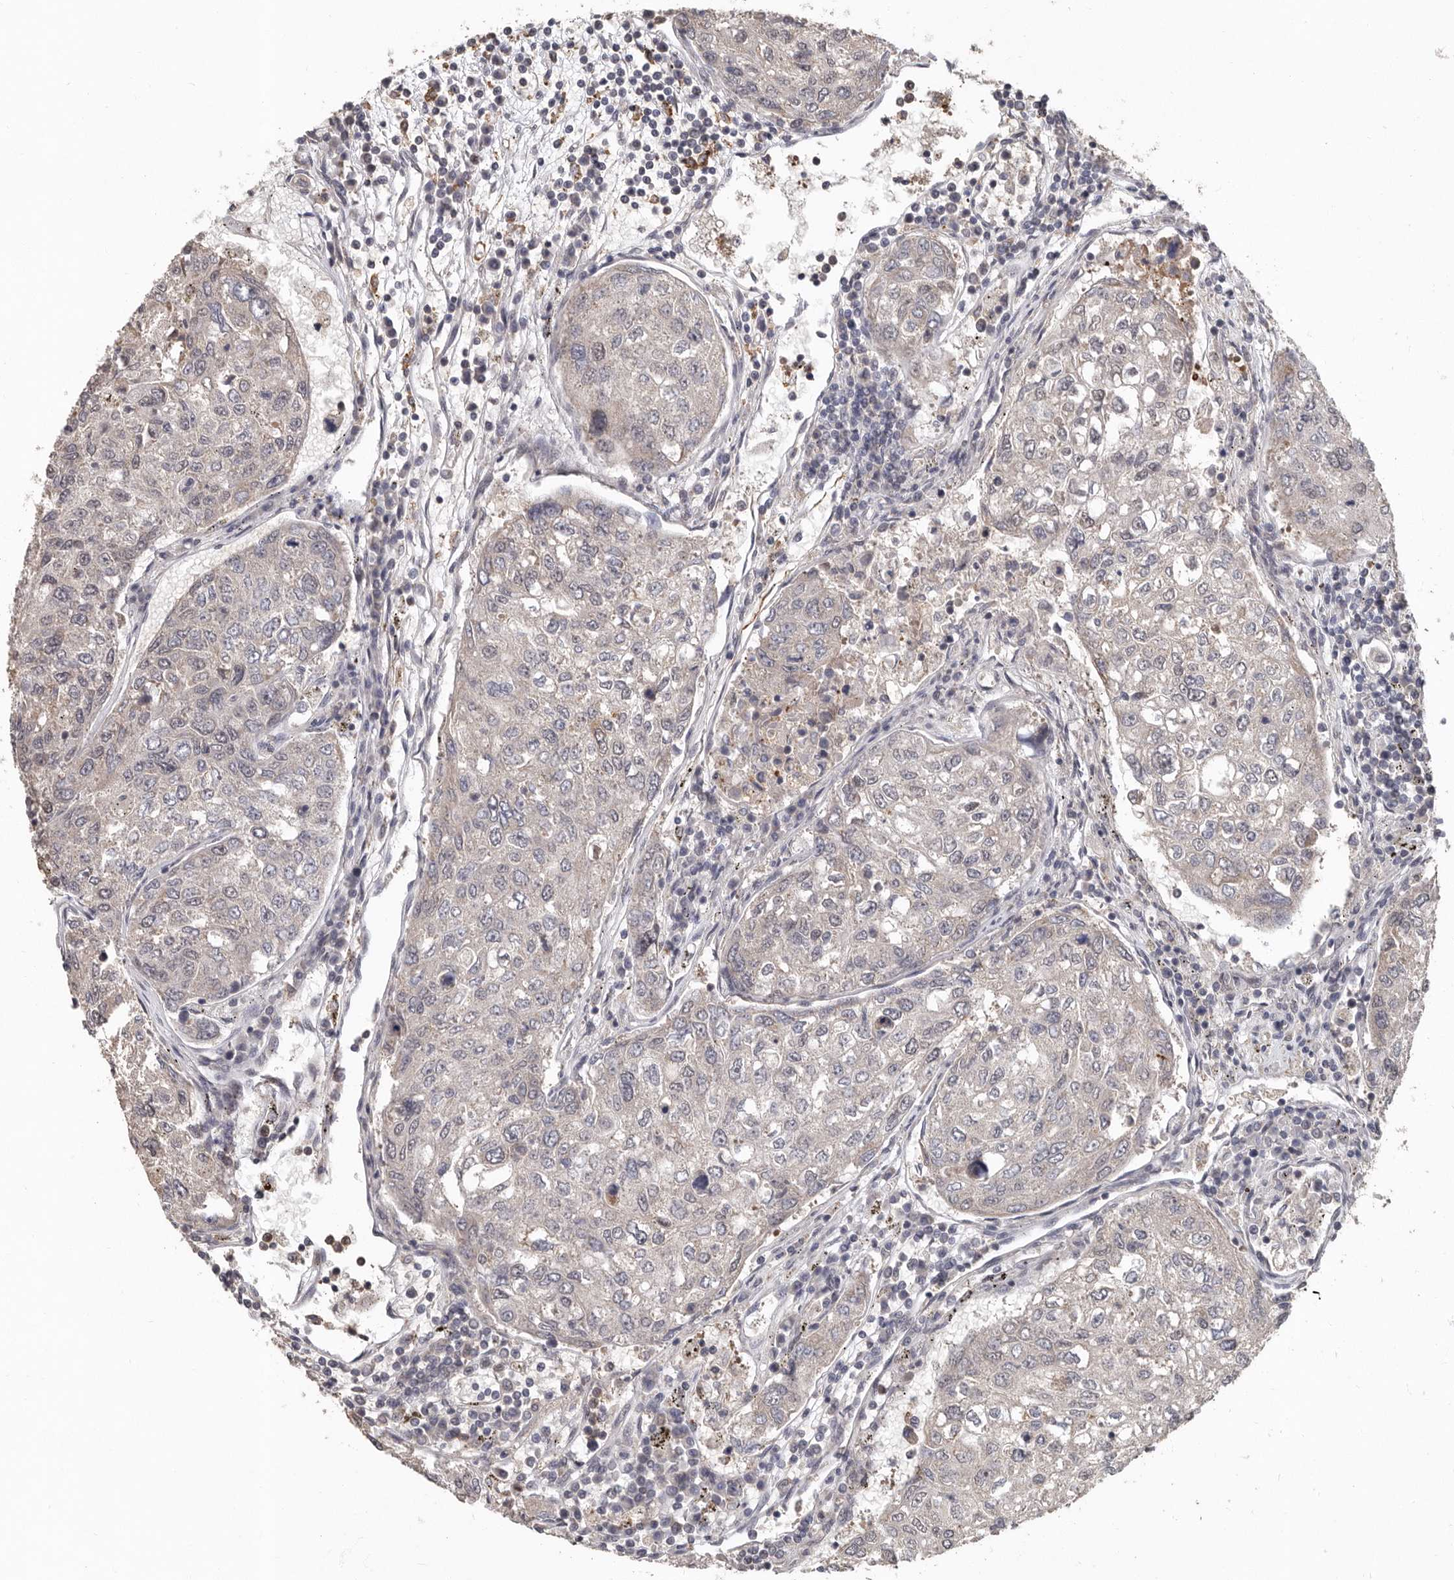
{"staining": {"intensity": "negative", "quantity": "none", "location": "none"}, "tissue": "urothelial cancer", "cell_type": "Tumor cells", "image_type": "cancer", "snomed": [{"axis": "morphology", "description": "Urothelial carcinoma, High grade"}, {"axis": "topography", "description": "Lymph node"}, {"axis": "topography", "description": "Urinary bladder"}], "caption": "An immunohistochemistry photomicrograph of urothelial cancer is shown. There is no staining in tumor cells of urothelial cancer. Nuclei are stained in blue.", "gene": "LRGUK", "patient": {"sex": "male", "age": 51}}